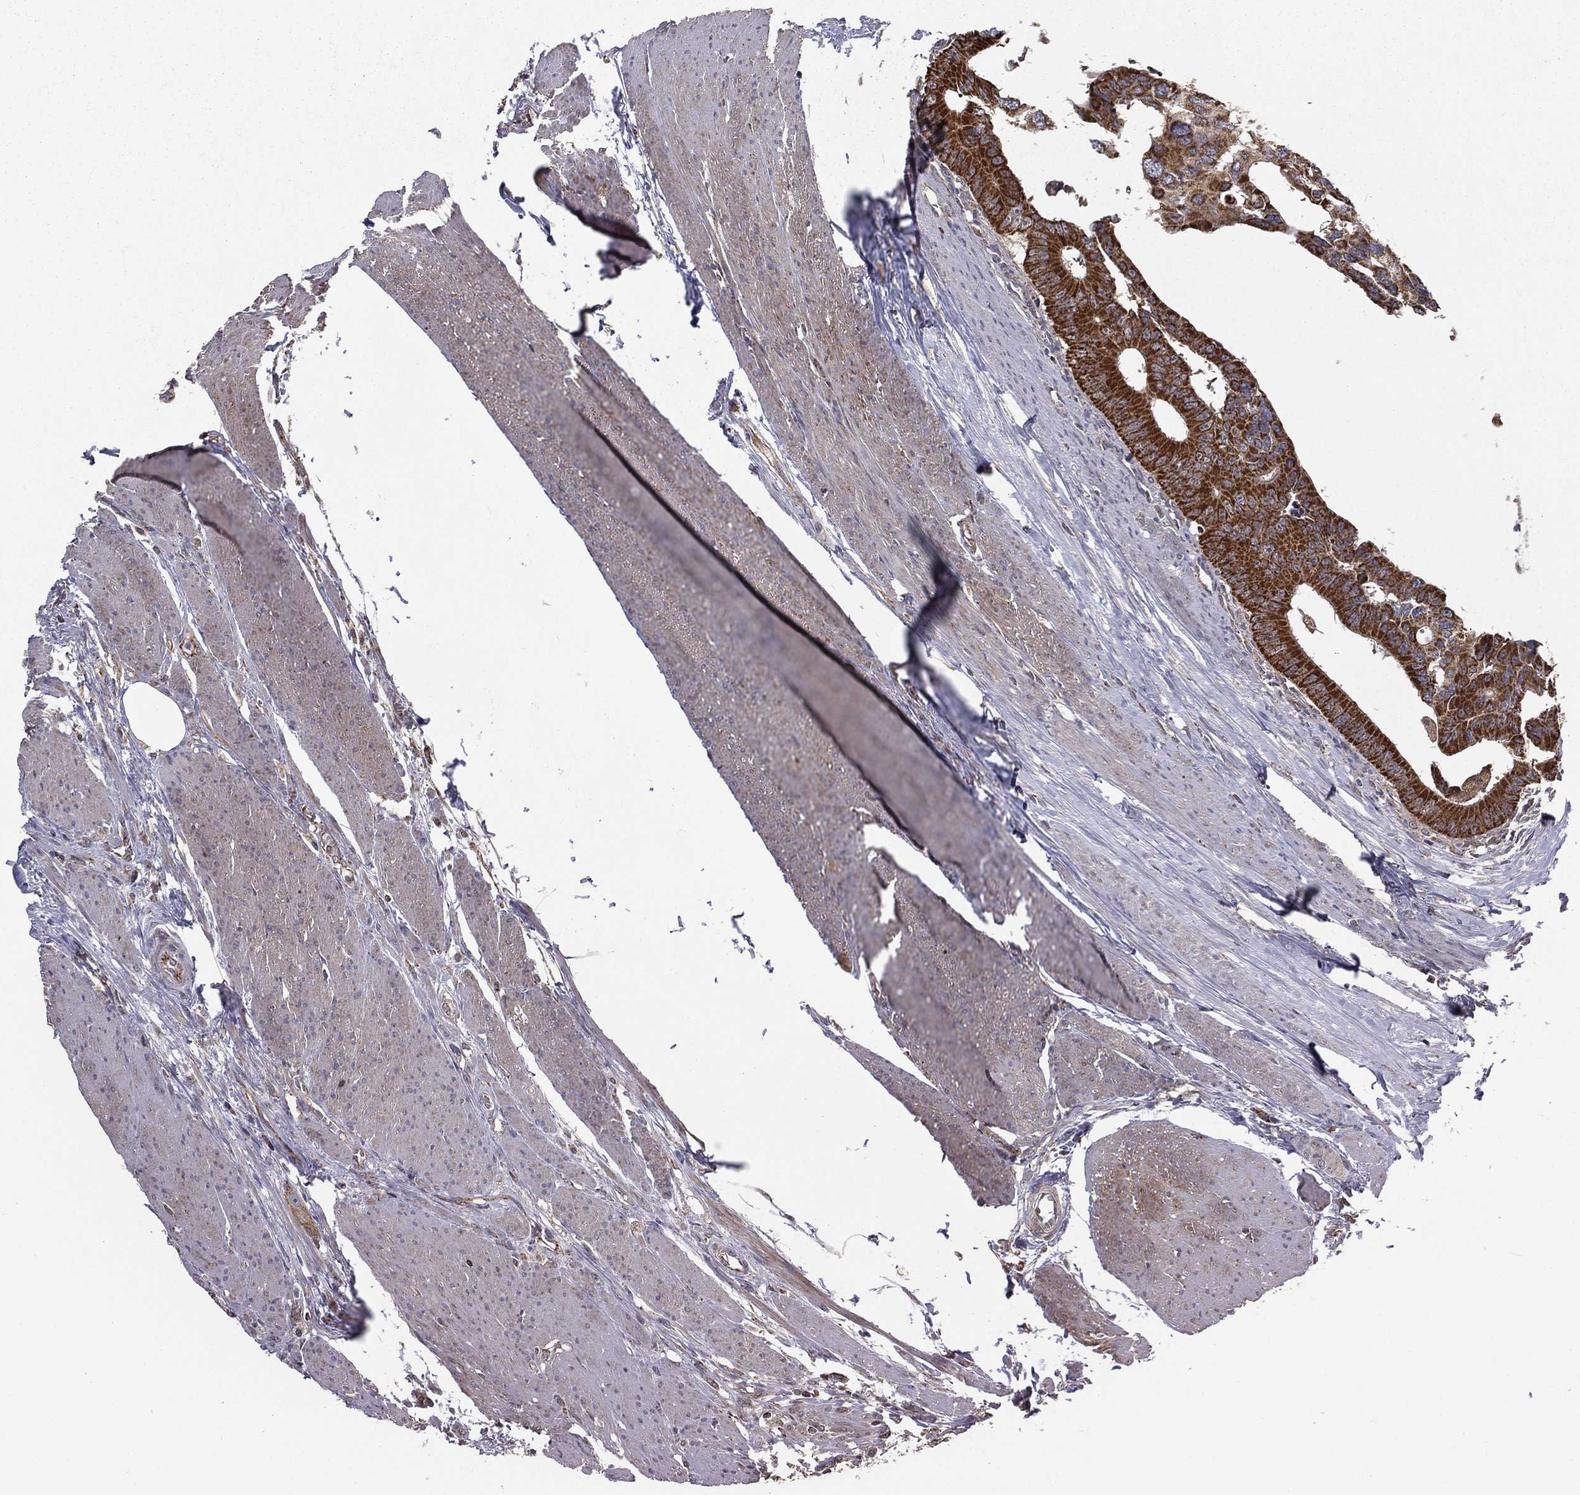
{"staining": {"intensity": "strong", "quantity": ">75%", "location": "cytoplasmic/membranous"}, "tissue": "colorectal cancer", "cell_type": "Tumor cells", "image_type": "cancer", "snomed": [{"axis": "morphology", "description": "Adenocarcinoma, NOS"}, {"axis": "topography", "description": "Rectum"}], "caption": "This is an image of IHC staining of colorectal cancer (adenocarcinoma), which shows strong expression in the cytoplasmic/membranous of tumor cells.", "gene": "RIGI", "patient": {"sex": "male", "age": 64}}